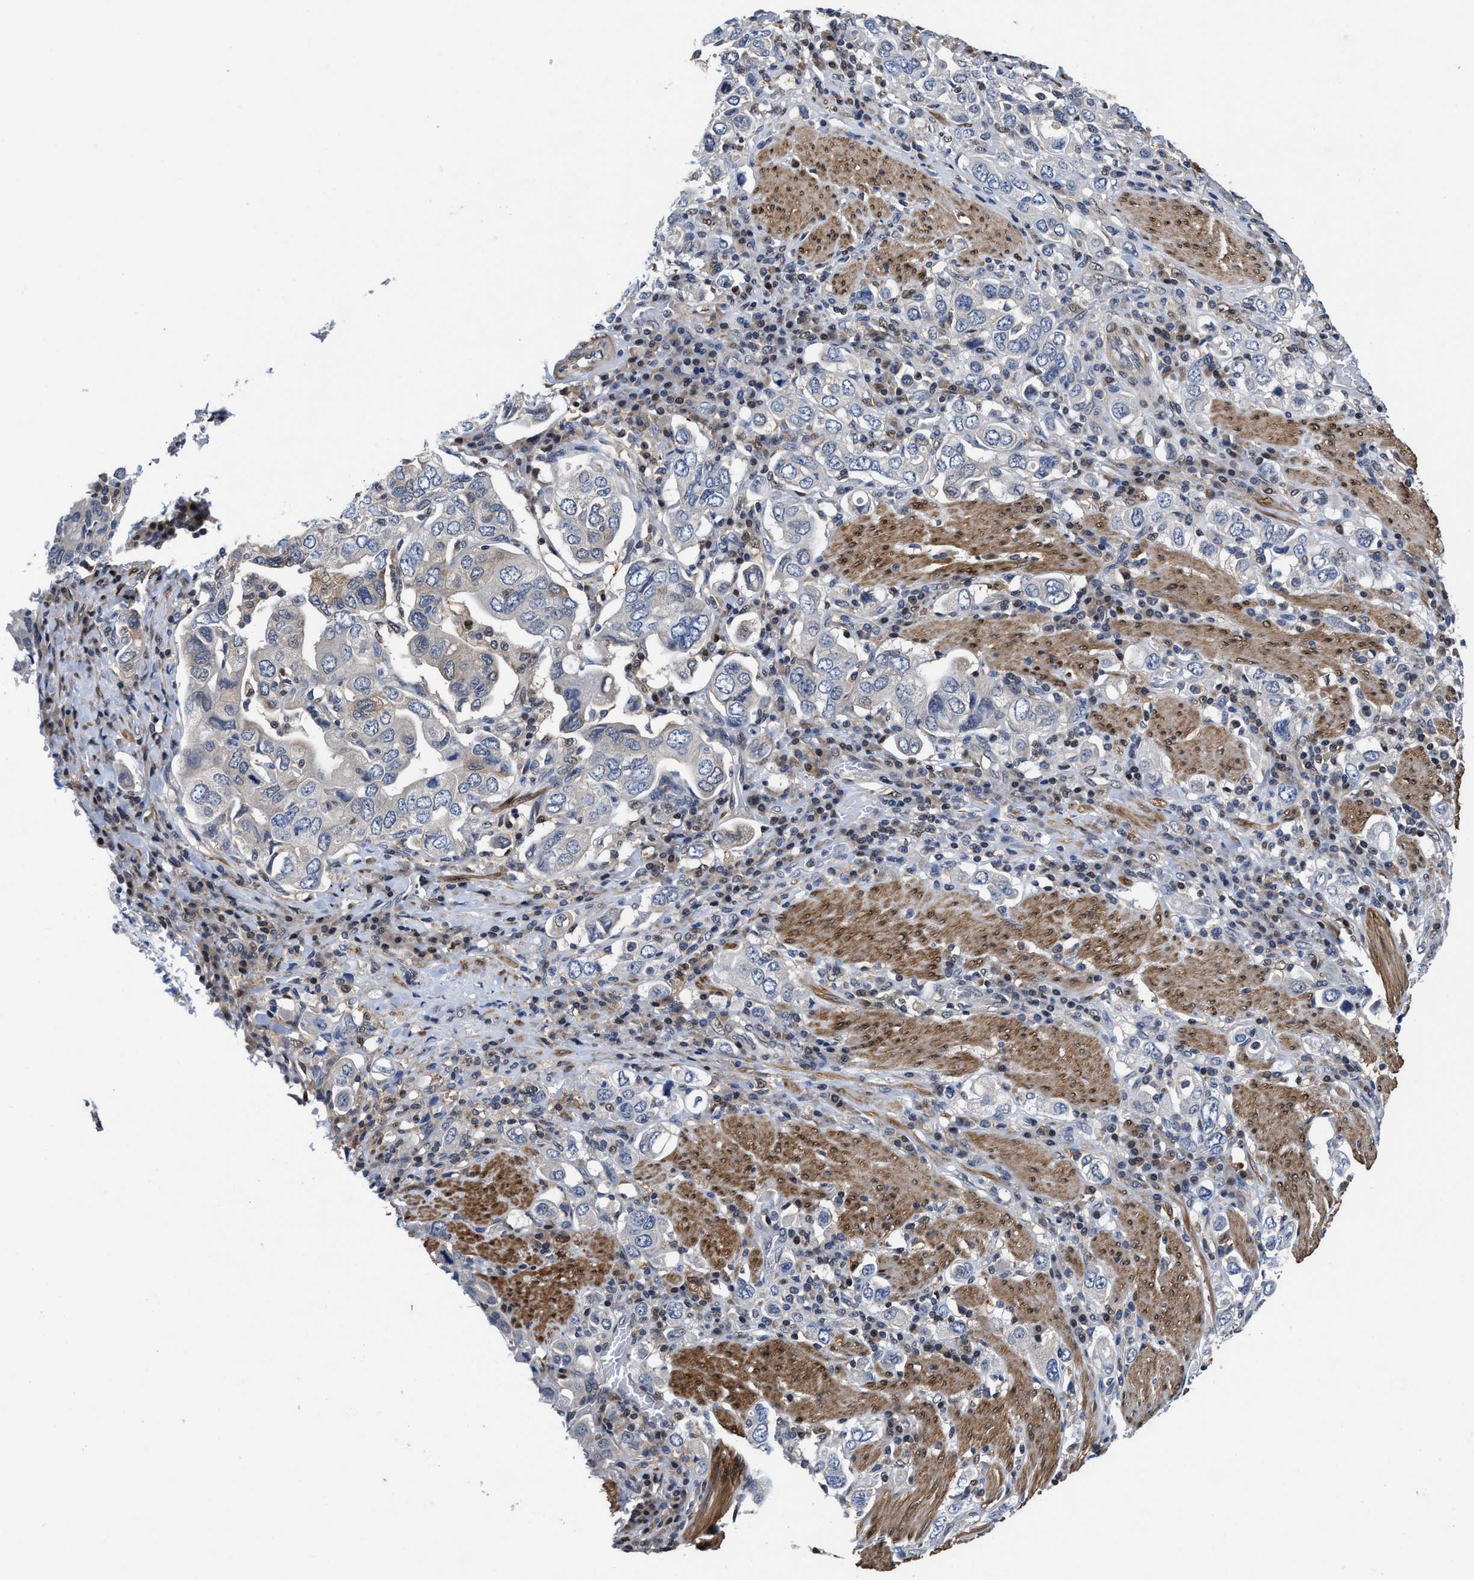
{"staining": {"intensity": "negative", "quantity": "none", "location": "none"}, "tissue": "stomach cancer", "cell_type": "Tumor cells", "image_type": "cancer", "snomed": [{"axis": "morphology", "description": "Adenocarcinoma, NOS"}, {"axis": "topography", "description": "Stomach, upper"}], "caption": "Photomicrograph shows no significant protein expression in tumor cells of stomach cancer.", "gene": "KIF12", "patient": {"sex": "male", "age": 62}}